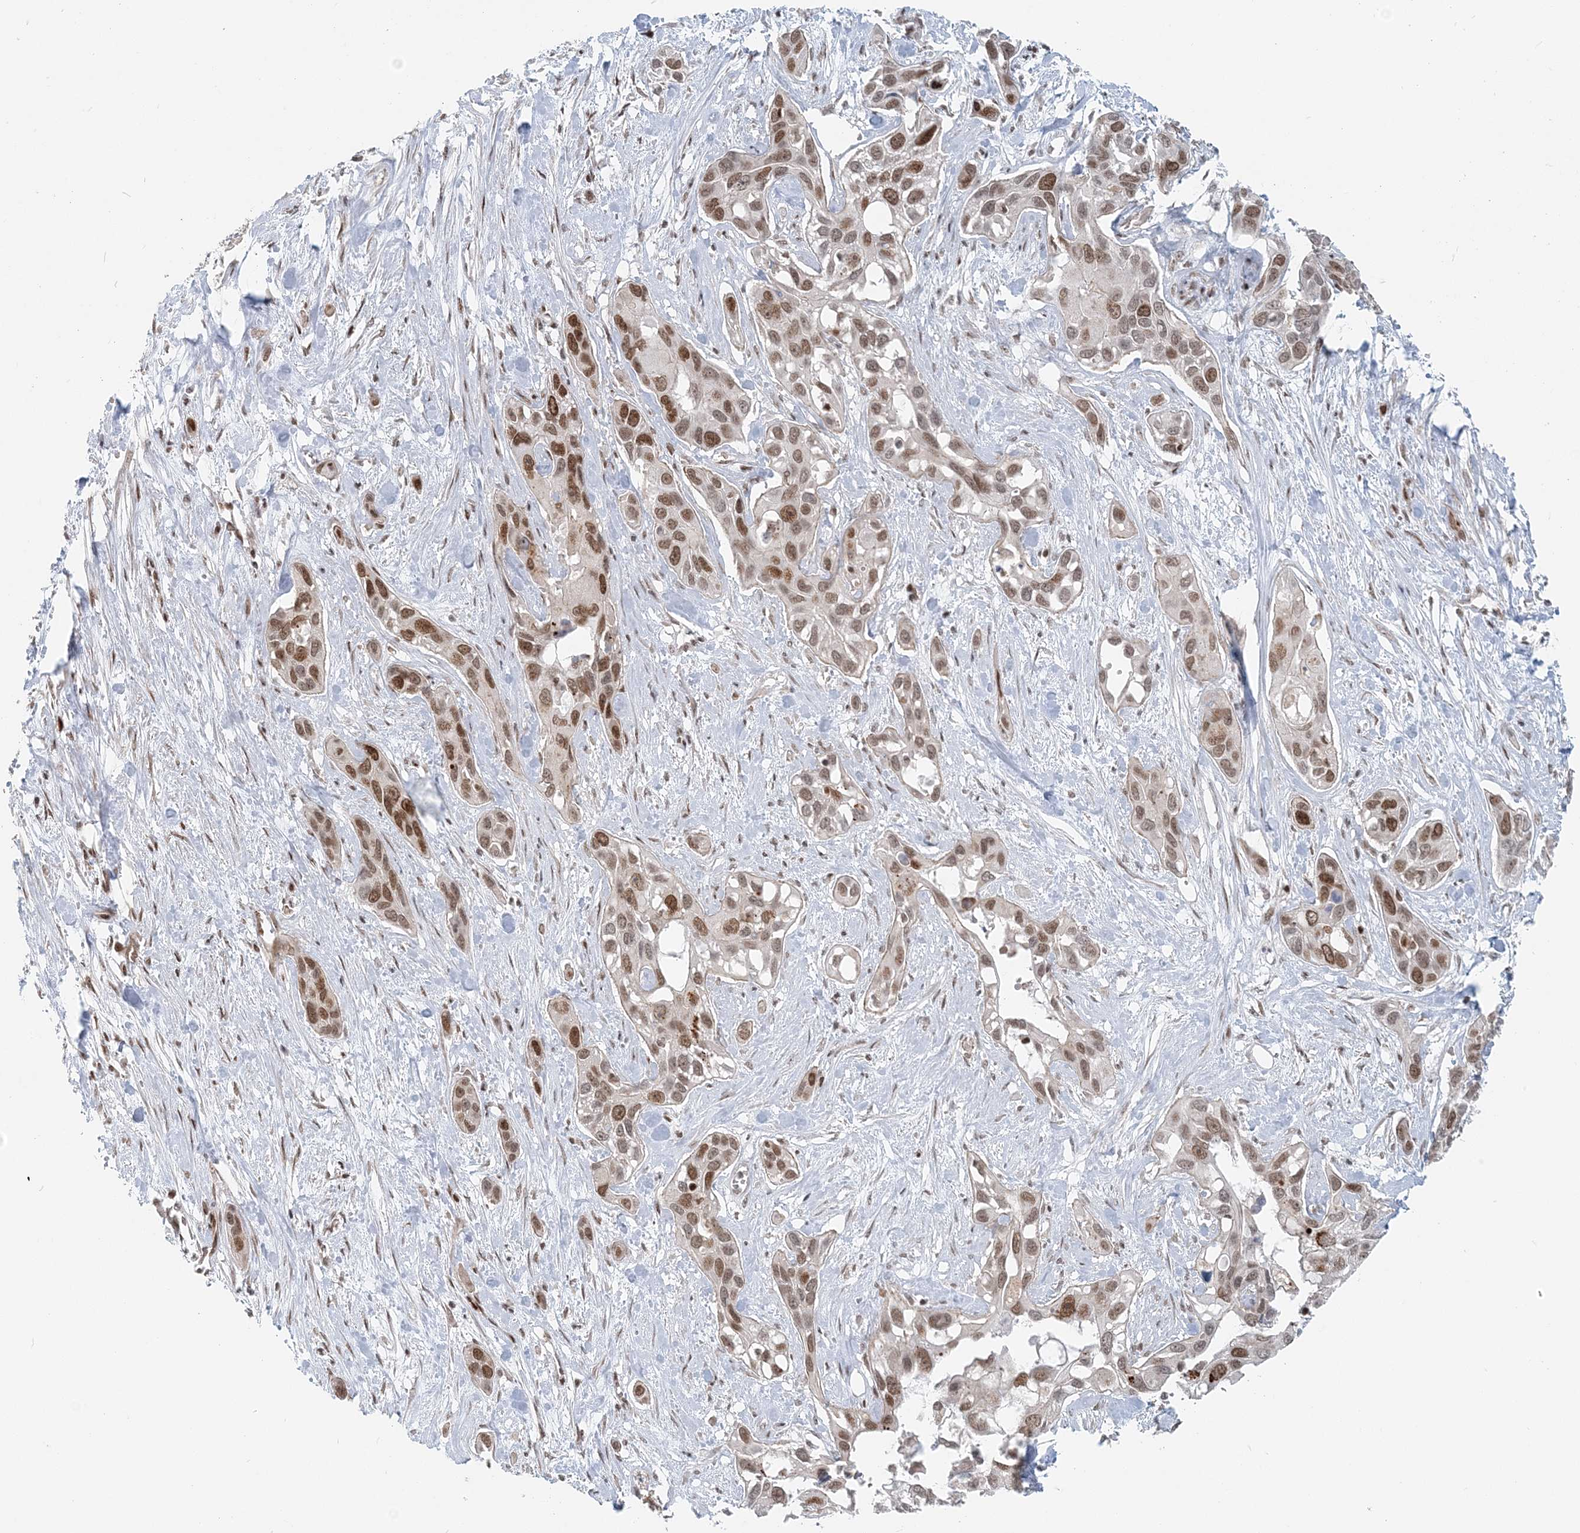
{"staining": {"intensity": "moderate", "quantity": ">75%", "location": "nuclear"}, "tissue": "pancreatic cancer", "cell_type": "Tumor cells", "image_type": "cancer", "snomed": [{"axis": "morphology", "description": "Adenocarcinoma, NOS"}, {"axis": "topography", "description": "Pancreas"}], "caption": "There is medium levels of moderate nuclear staining in tumor cells of pancreatic cancer, as demonstrated by immunohistochemical staining (brown color).", "gene": "BAZ1B", "patient": {"sex": "female", "age": 60}}